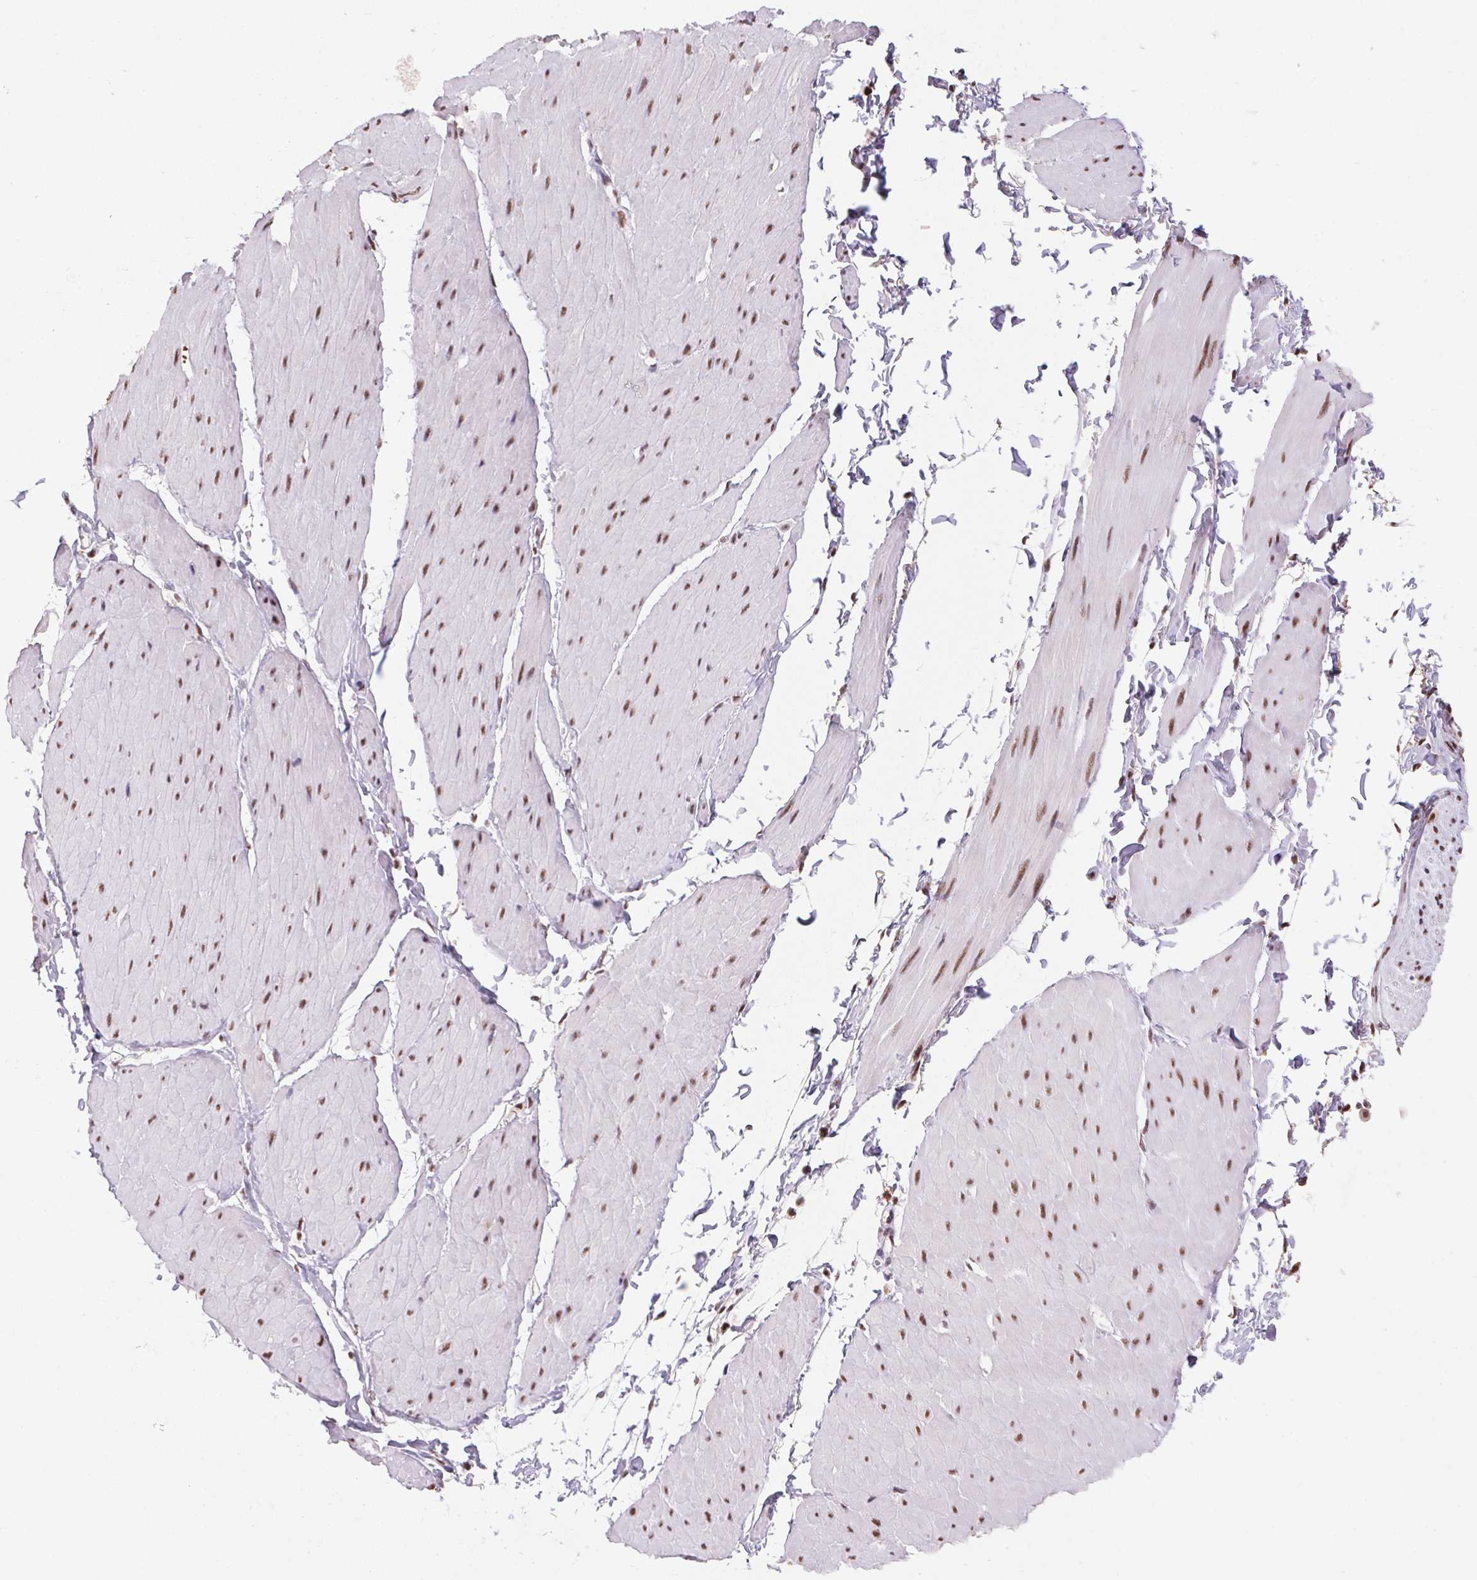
{"staining": {"intensity": "moderate", "quantity": "<25%", "location": "nuclear"}, "tissue": "adipose tissue", "cell_type": "Adipocytes", "image_type": "normal", "snomed": [{"axis": "morphology", "description": "Normal tissue, NOS"}, {"axis": "topography", "description": "Smooth muscle"}, {"axis": "topography", "description": "Peripheral nerve tissue"}], "caption": "Benign adipose tissue reveals moderate nuclear staining in about <25% of adipocytes.", "gene": "SNRPG", "patient": {"sex": "male", "age": 58}}